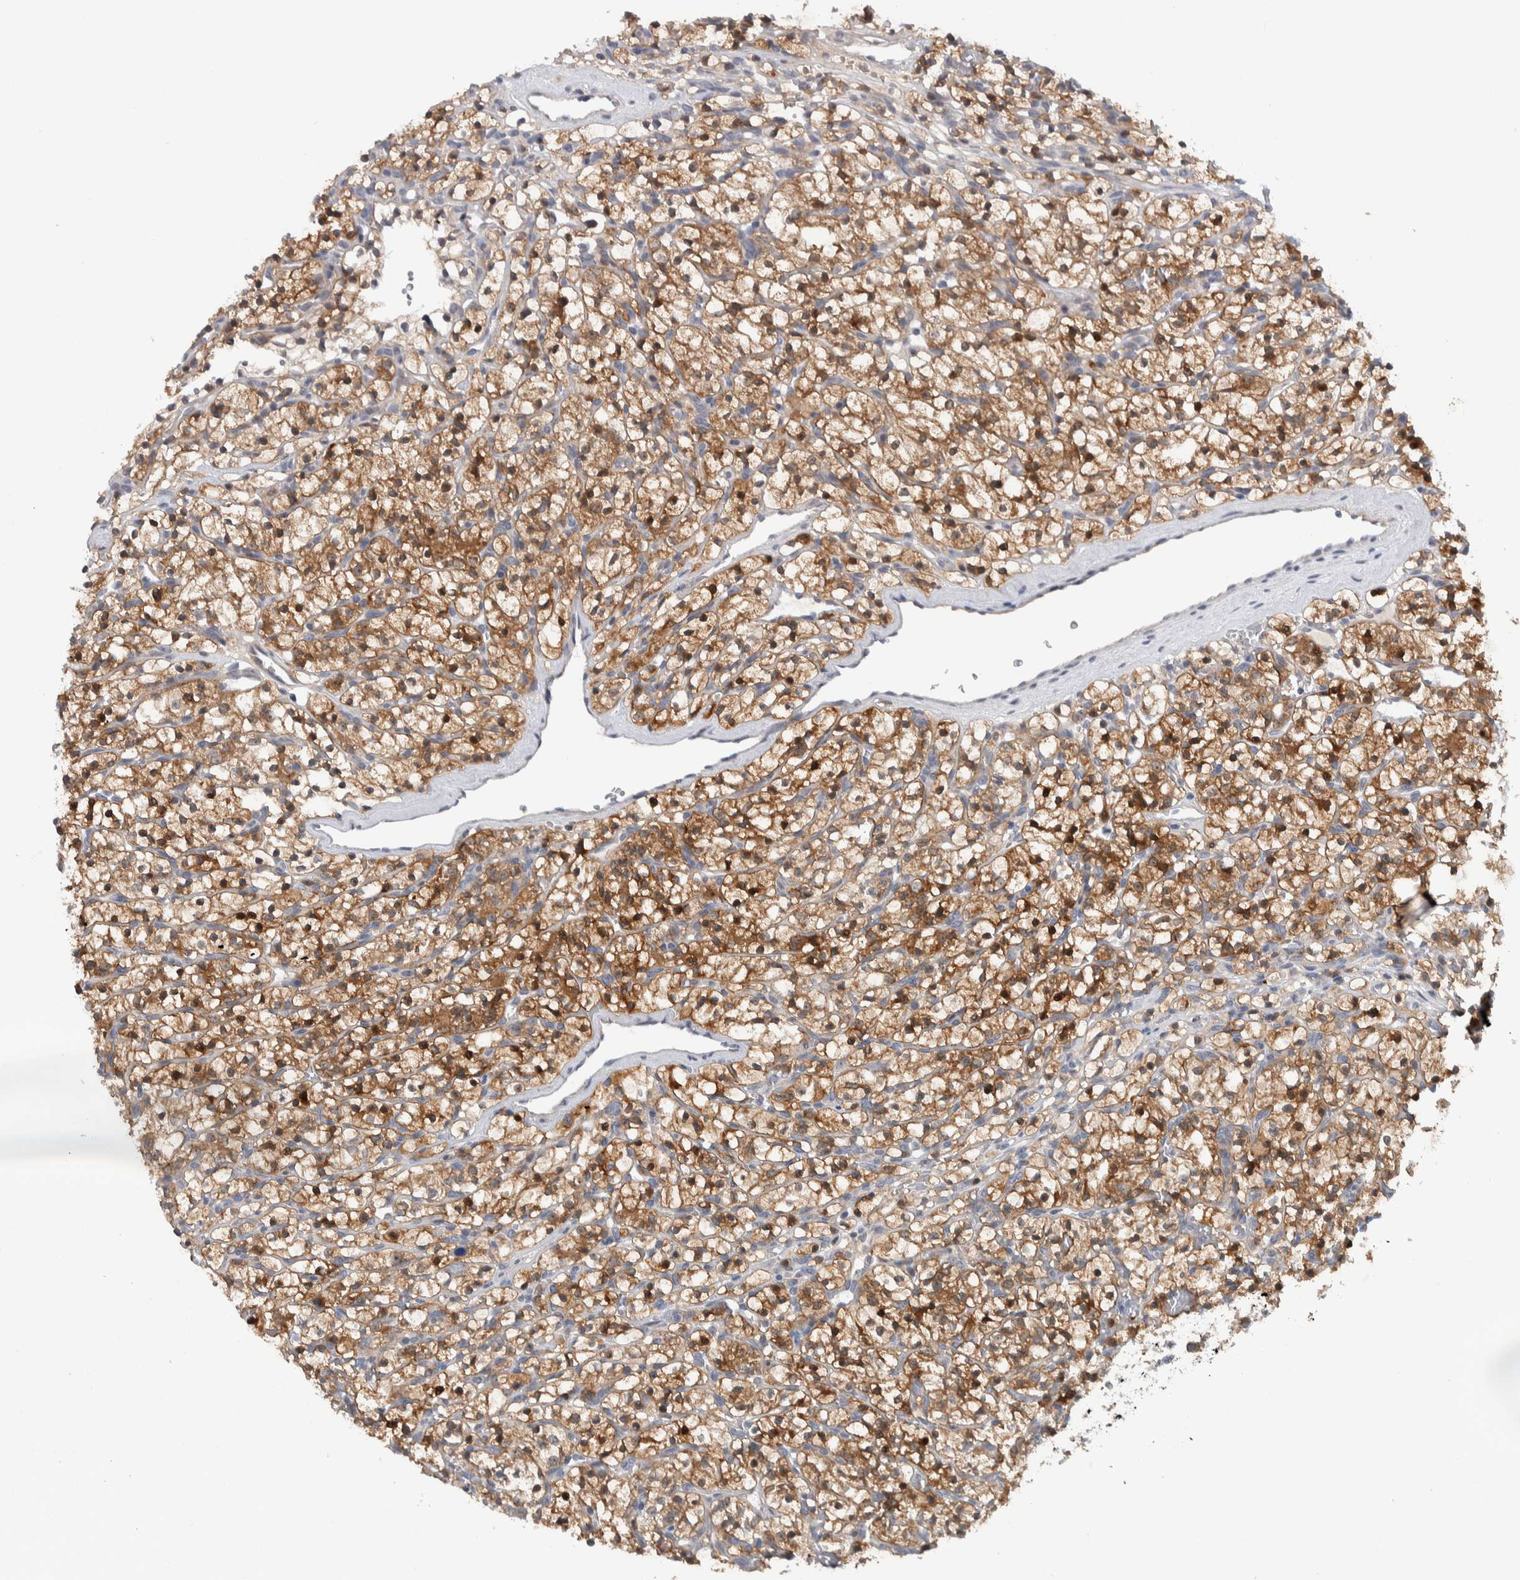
{"staining": {"intensity": "moderate", "quantity": ">75%", "location": "cytoplasmic/membranous"}, "tissue": "renal cancer", "cell_type": "Tumor cells", "image_type": "cancer", "snomed": [{"axis": "morphology", "description": "Adenocarcinoma, NOS"}, {"axis": "topography", "description": "Kidney"}], "caption": "An image showing moderate cytoplasmic/membranous expression in about >75% of tumor cells in renal adenocarcinoma, as visualized by brown immunohistochemical staining.", "gene": "PRRG4", "patient": {"sex": "female", "age": 57}}